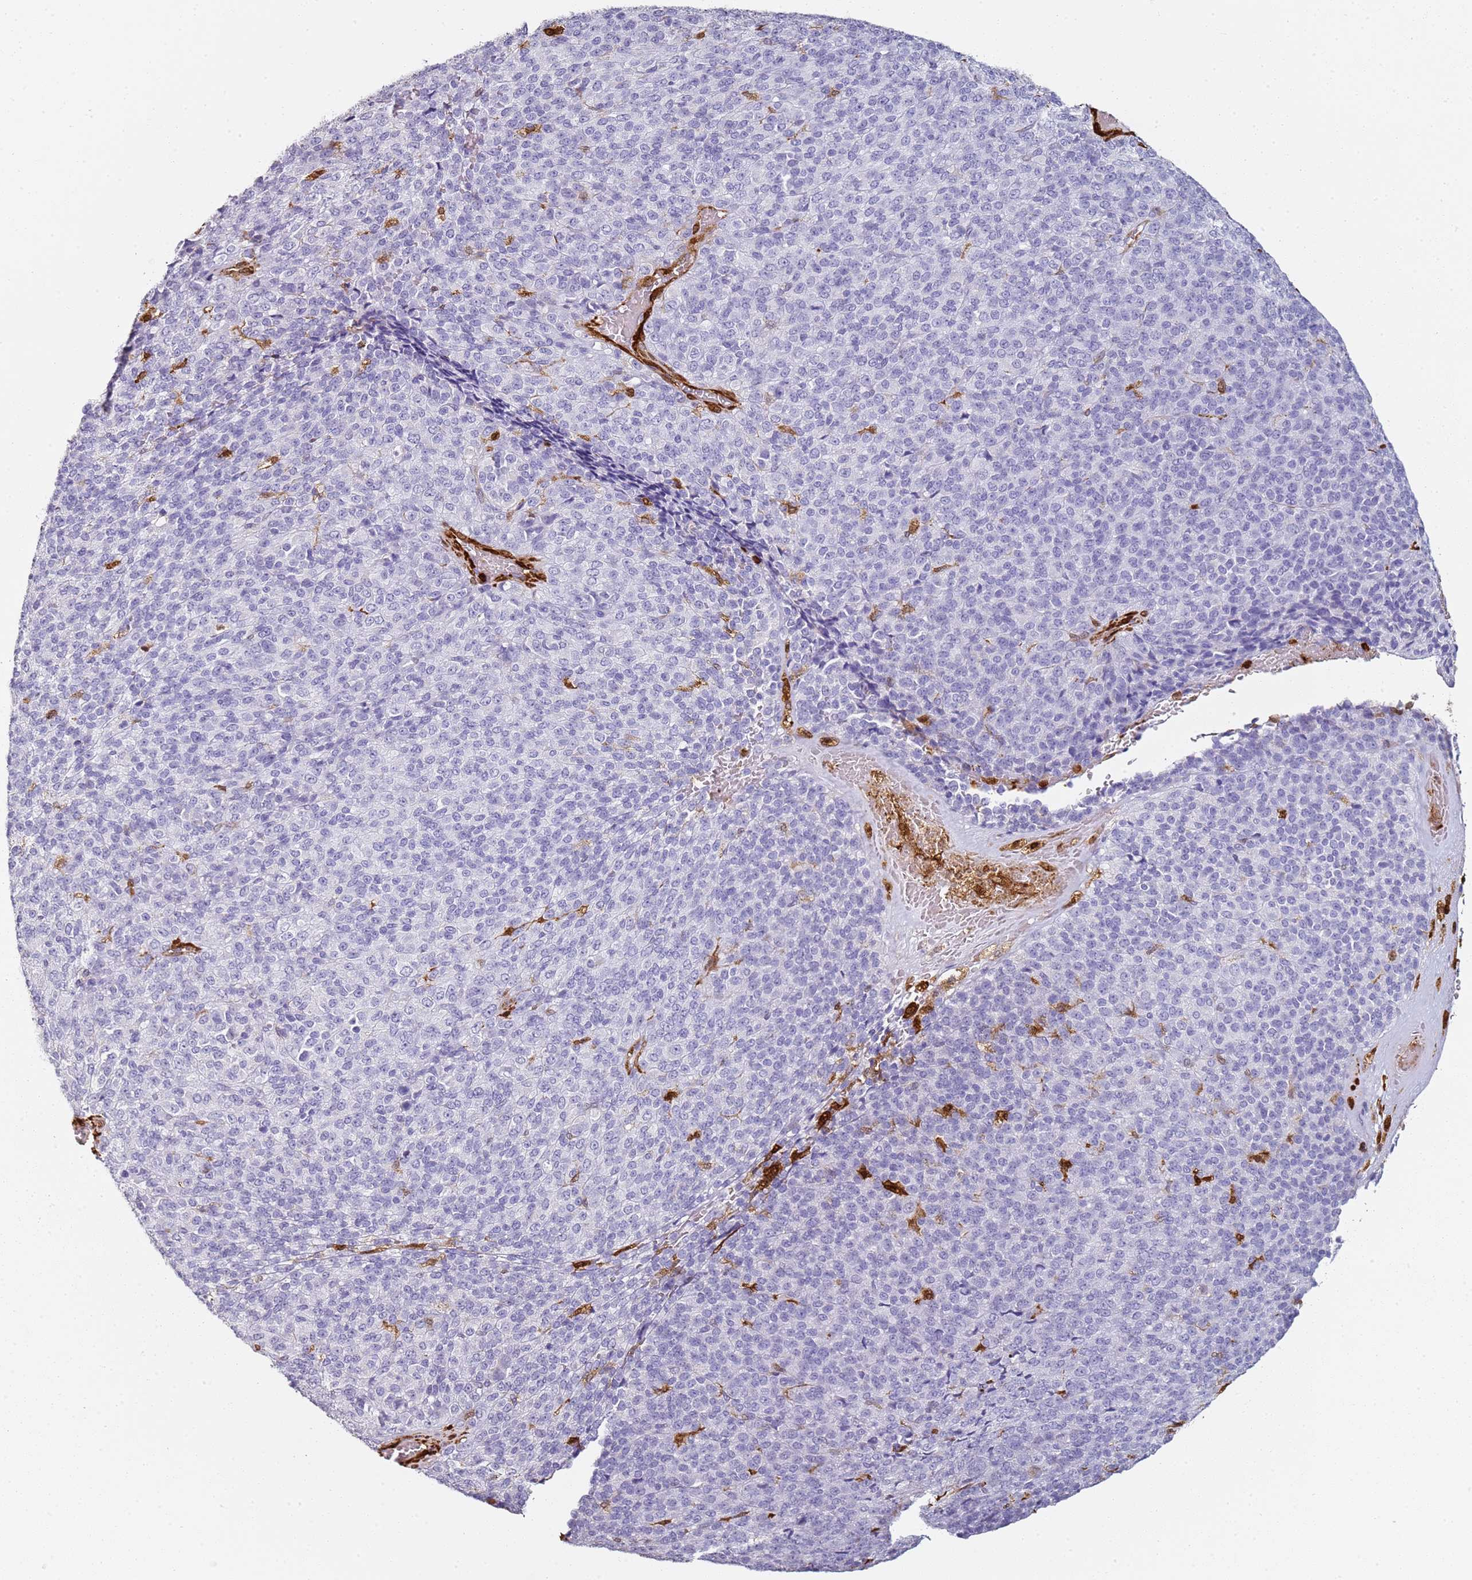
{"staining": {"intensity": "negative", "quantity": "none", "location": "none"}, "tissue": "melanoma", "cell_type": "Tumor cells", "image_type": "cancer", "snomed": [{"axis": "morphology", "description": "Malignant melanoma, Metastatic site"}, {"axis": "topography", "description": "Brain"}], "caption": "The micrograph demonstrates no significant expression in tumor cells of malignant melanoma (metastatic site).", "gene": "S100A4", "patient": {"sex": "female", "age": 56}}